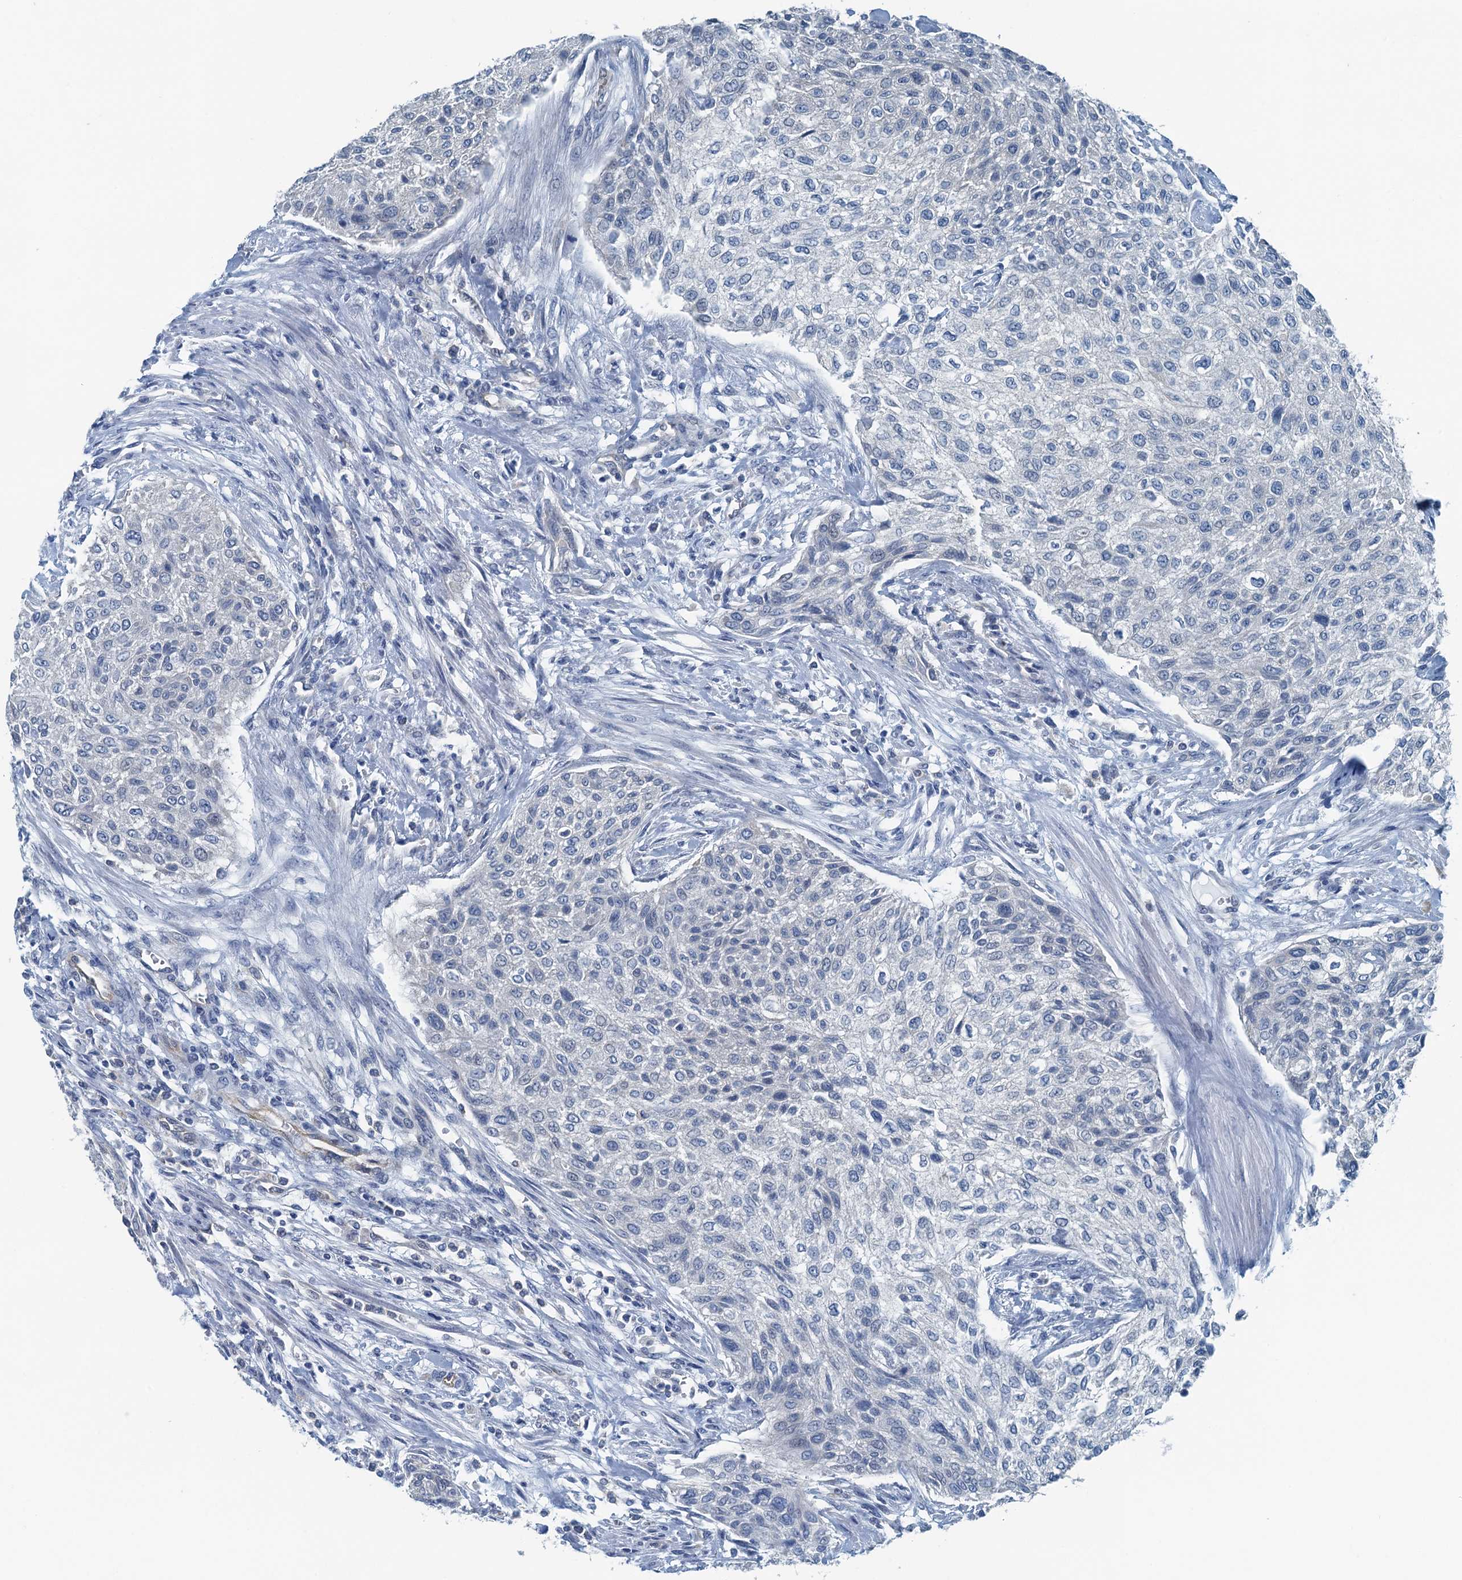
{"staining": {"intensity": "negative", "quantity": "none", "location": "none"}, "tissue": "urothelial cancer", "cell_type": "Tumor cells", "image_type": "cancer", "snomed": [{"axis": "morphology", "description": "Normal tissue, NOS"}, {"axis": "morphology", "description": "Urothelial carcinoma, NOS"}, {"axis": "topography", "description": "Urinary bladder"}, {"axis": "topography", "description": "Peripheral nerve tissue"}], "caption": "Immunohistochemical staining of human transitional cell carcinoma shows no significant positivity in tumor cells.", "gene": "GFOD2", "patient": {"sex": "male", "age": 35}}